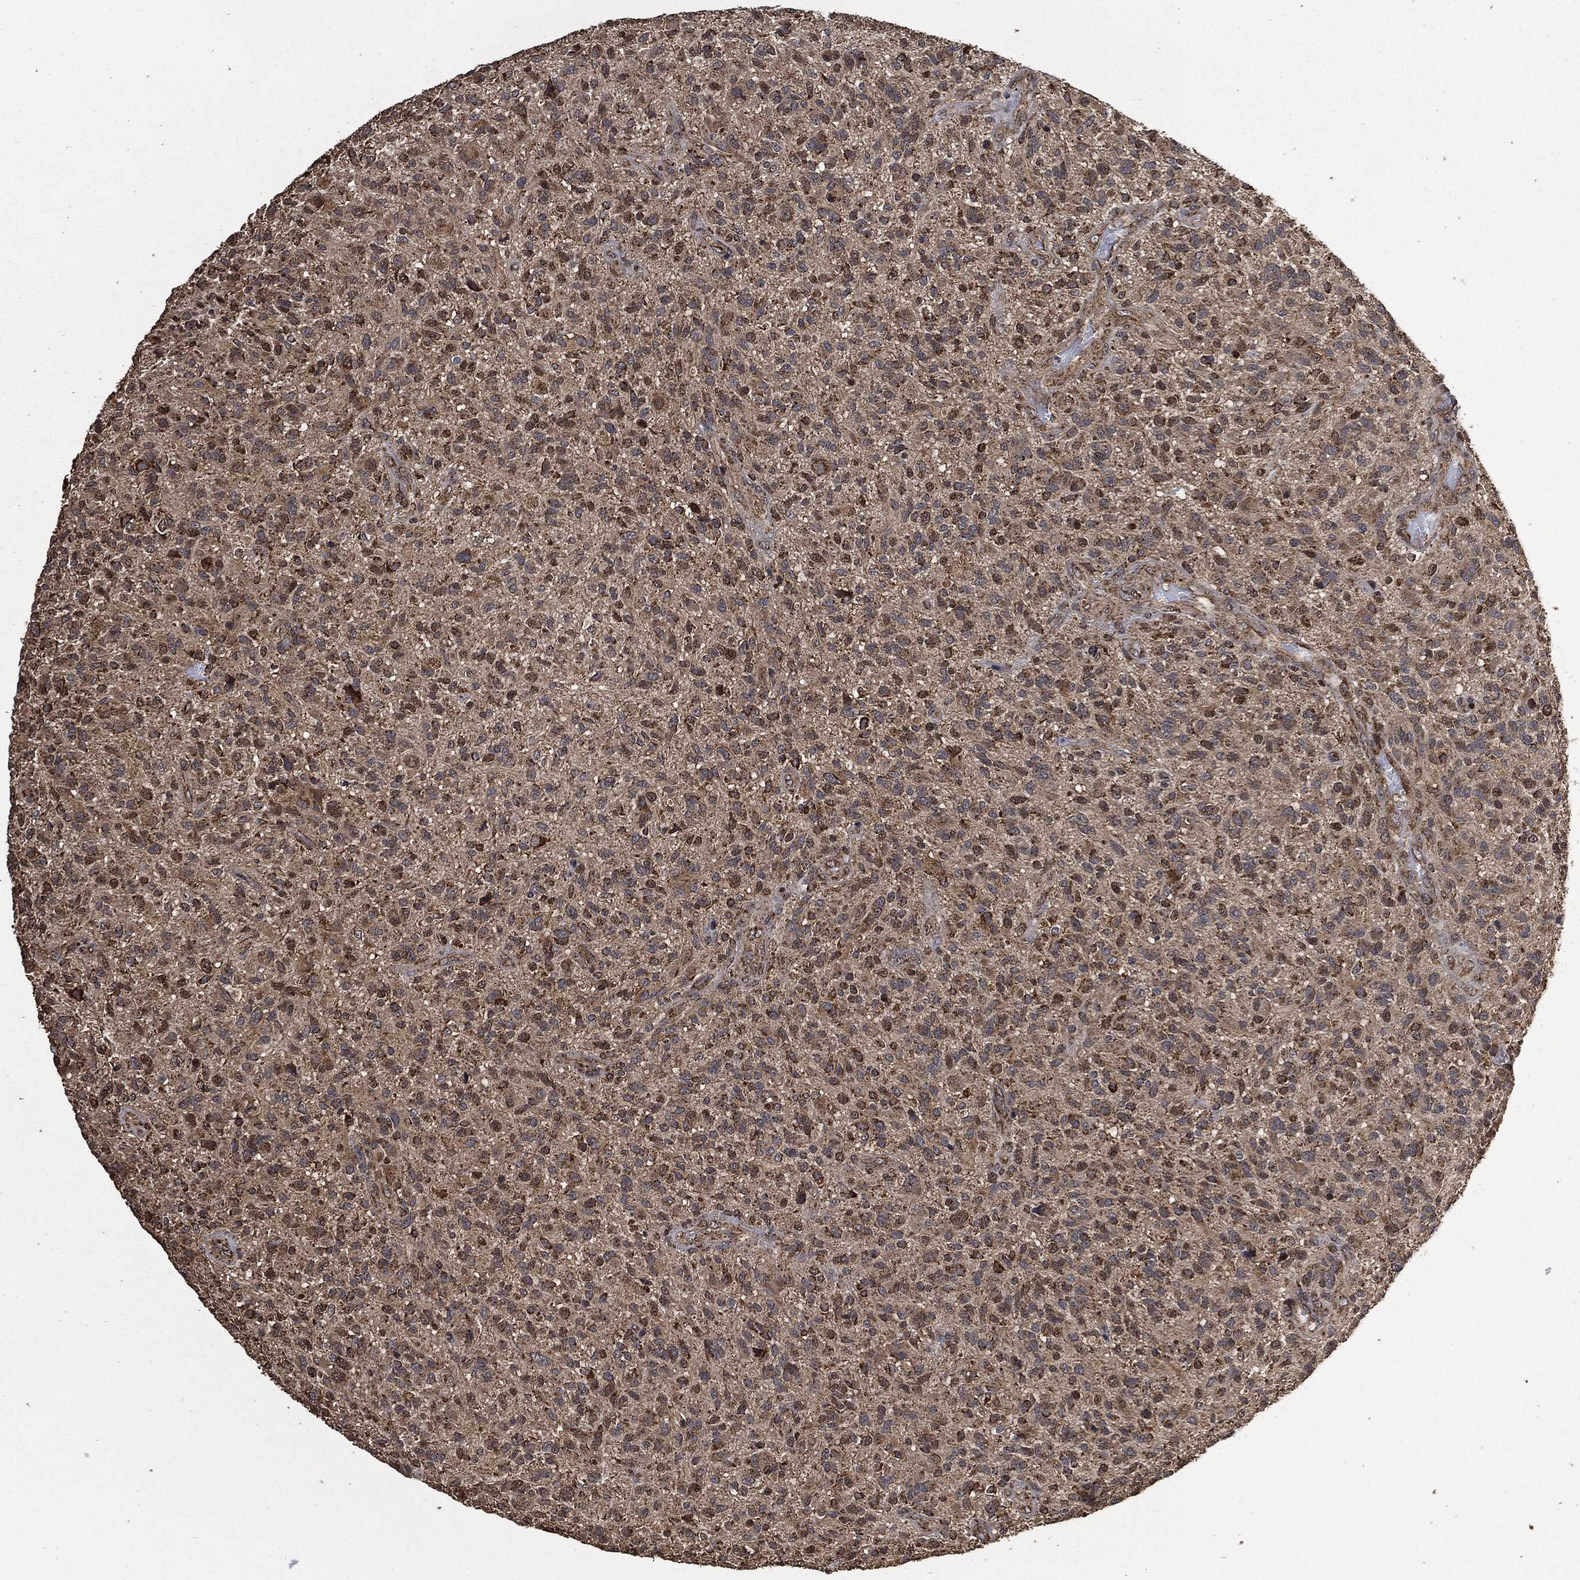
{"staining": {"intensity": "strong", "quantity": "25%-75%", "location": "cytoplasmic/membranous"}, "tissue": "glioma", "cell_type": "Tumor cells", "image_type": "cancer", "snomed": [{"axis": "morphology", "description": "Glioma, malignant, High grade"}, {"axis": "topography", "description": "Brain"}], "caption": "The photomicrograph exhibits a brown stain indicating the presence of a protein in the cytoplasmic/membranous of tumor cells in malignant glioma (high-grade).", "gene": "LIG3", "patient": {"sex": "male", "age": 47}}